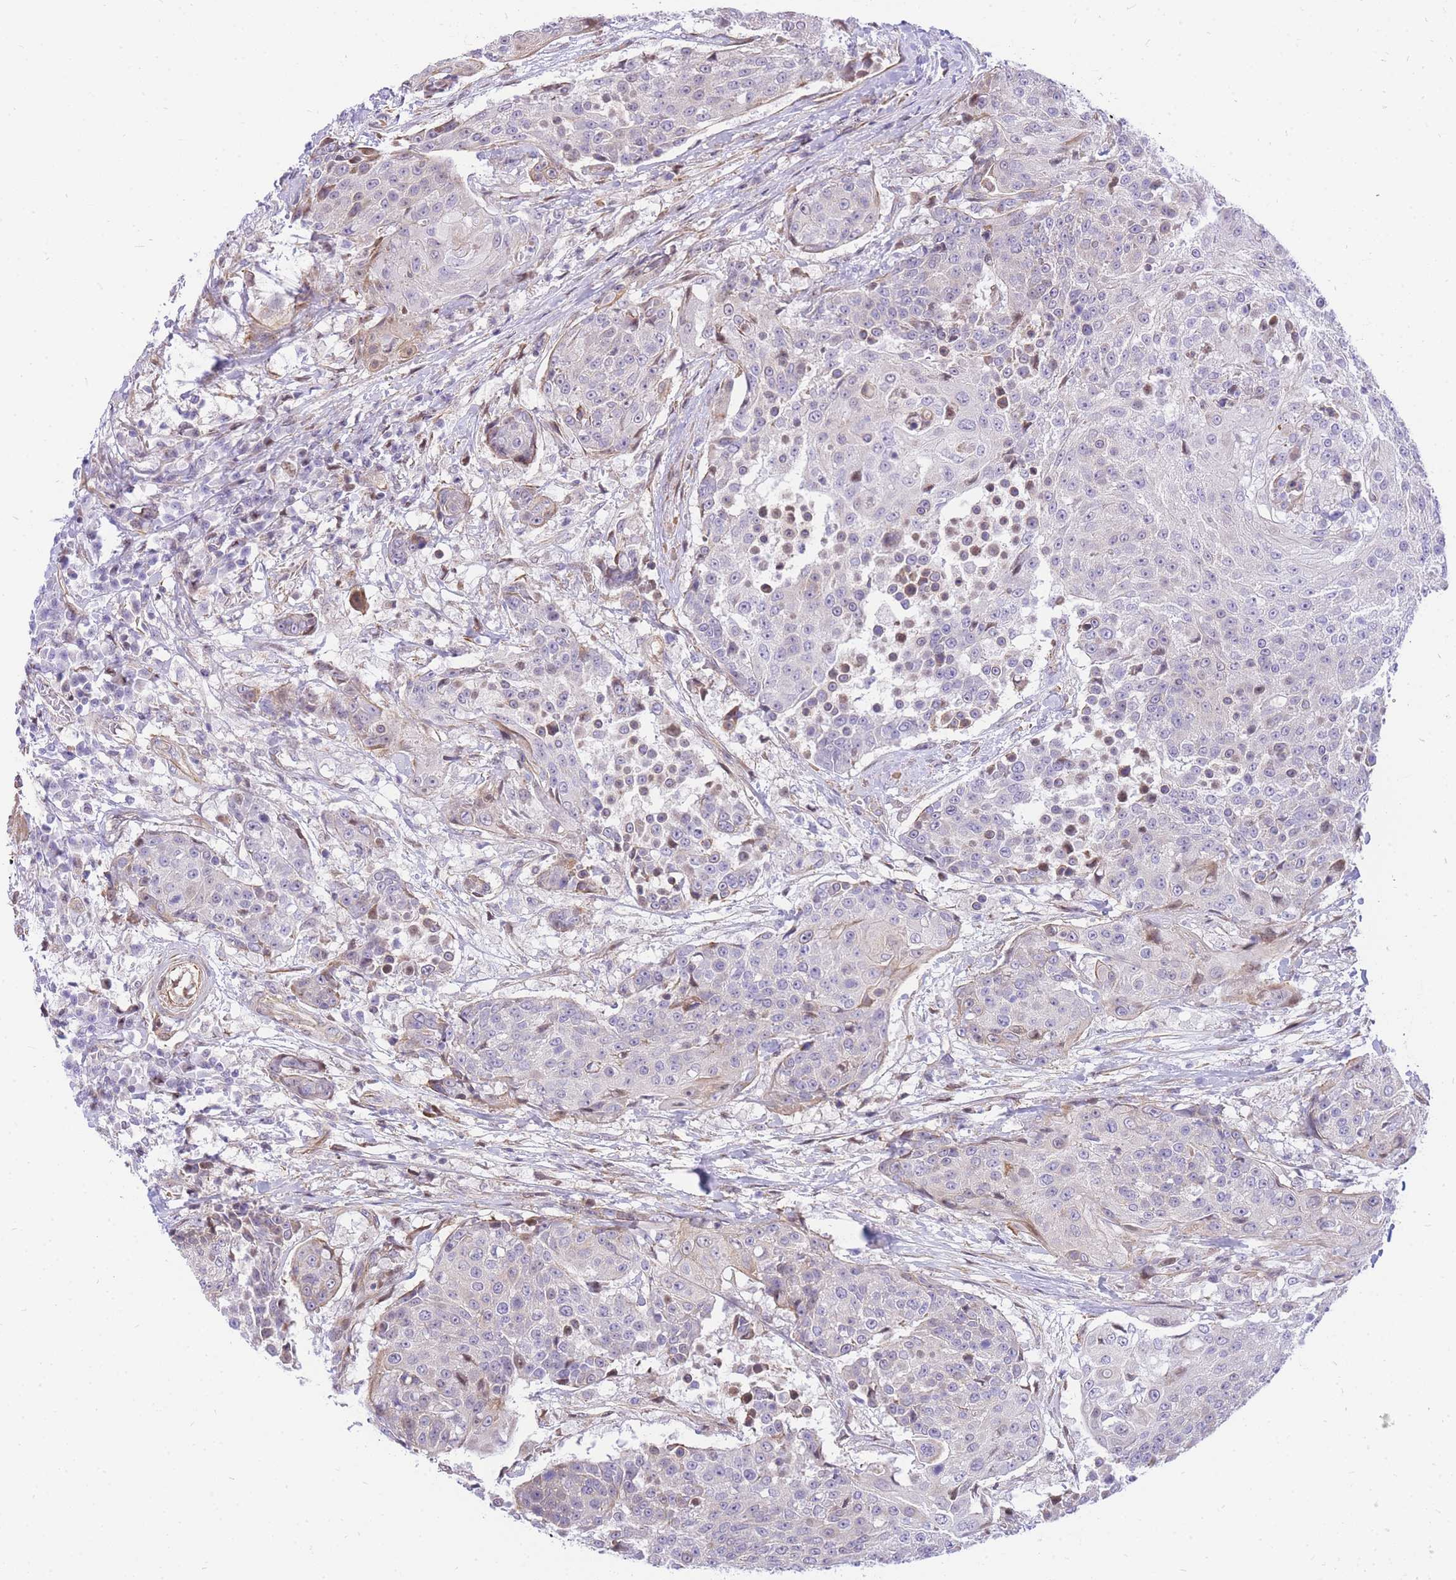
{"staining": {"intensity": "negative", "quantity": "none", "location": "none"}, "tissue": "urothelial cancer", "cell_type": "Tumor cells", "image_type": "cancer", "snomed": [{"axis": "morphology", "description": "Urothelial carcinoma, High grade"}, {"axis": "topography", "description": "Urinary bladder"}], "caption": "Human urothelial cancer stained for a protein using immunohistochemistry (IHC) reveals no expression in tumor cells.", "gene": "S100PBP", "patient": {"sex": "female", "age": 63}}